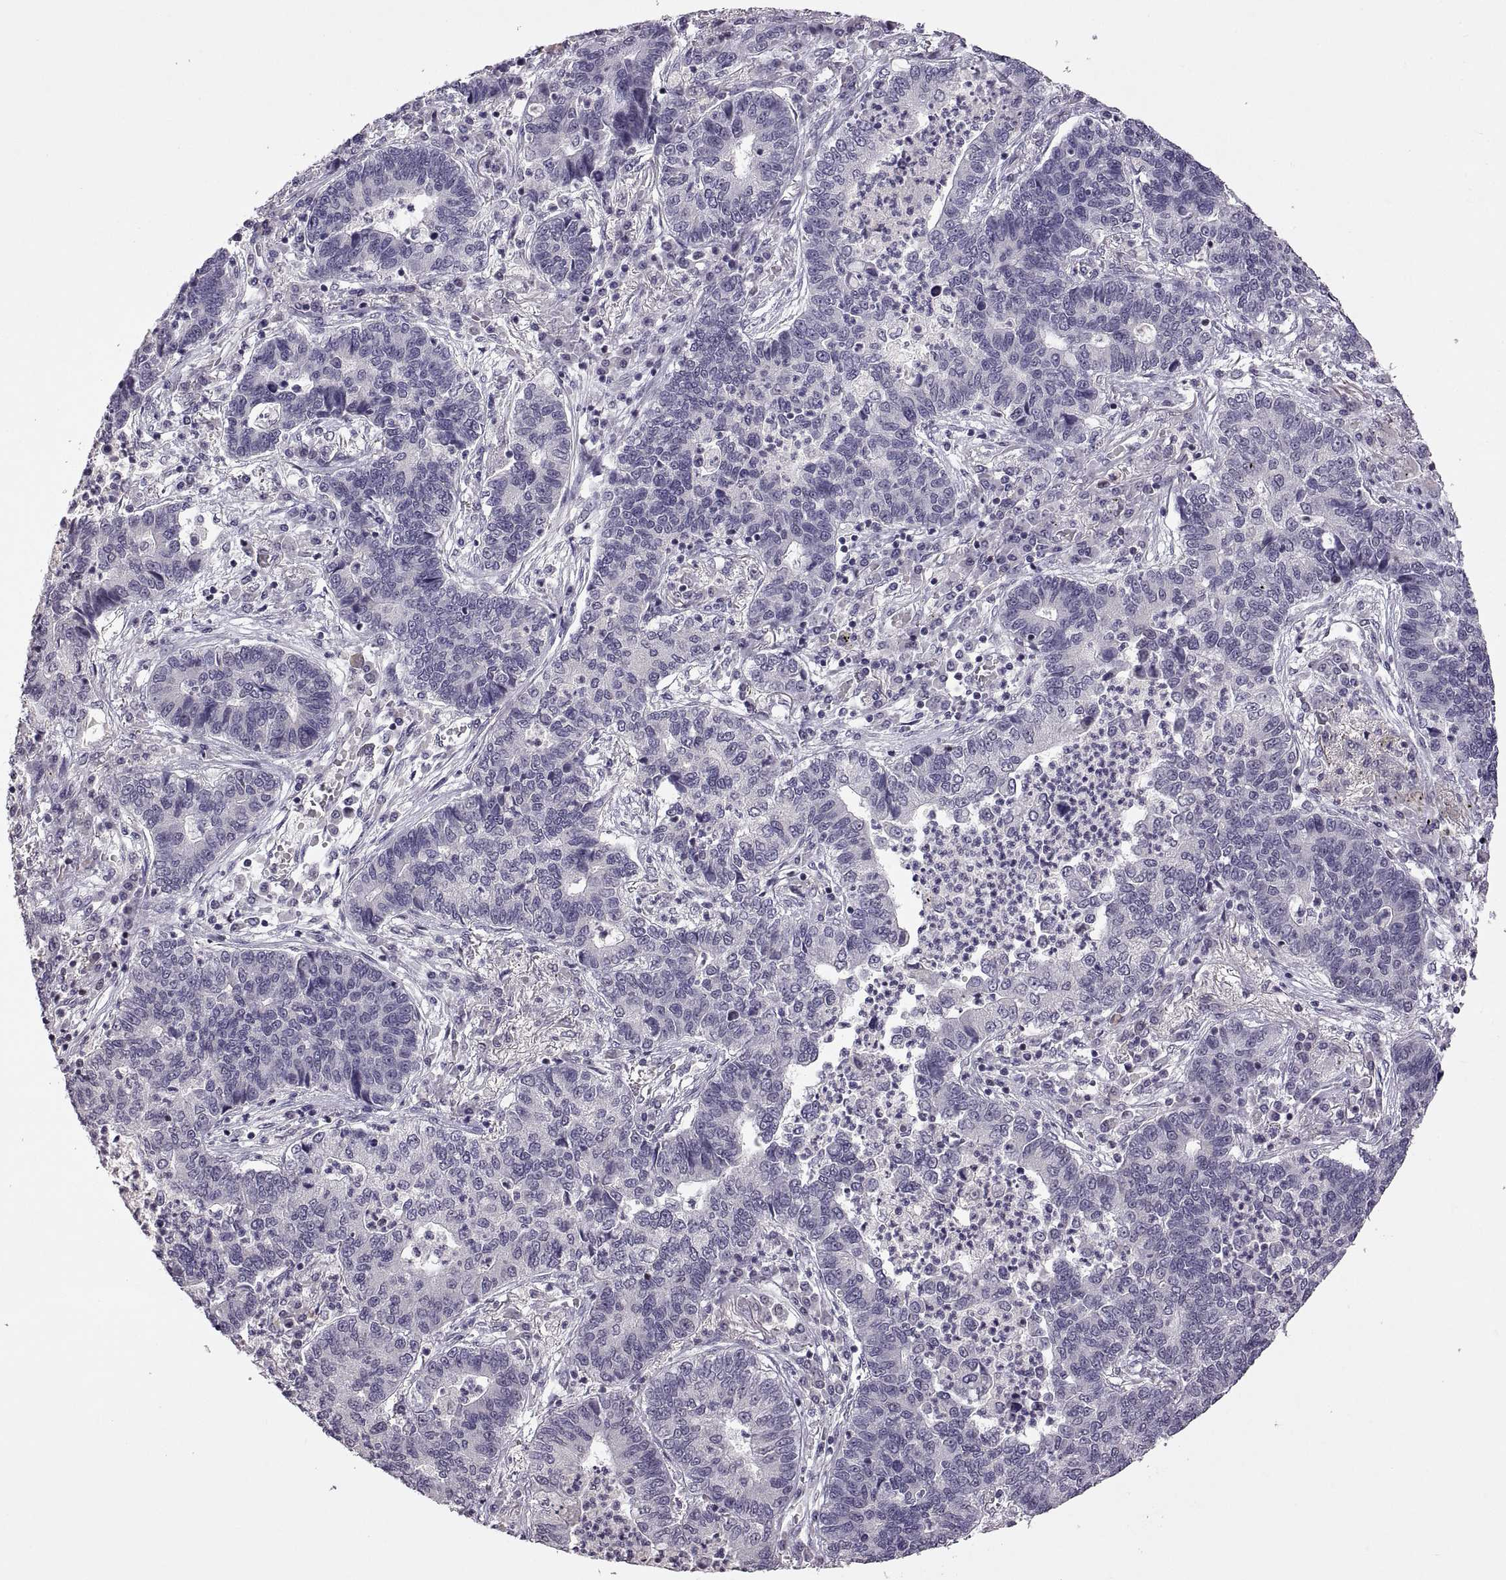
{"staining": {"intensity": "negative", "quantity": "none", "location": "none"}, "tissue": "lung cancer", "cell_type": "Tumor cells", "image_type": "cancer", "snomed": [{"axis": "morphology", "description": "Adenocarcinoma, NOS"}, {"axis": "topography", "description": "Lung"}], "caption": "Lung cancer was stained to show a protein in brown. There is no significant staining in tumor cells.", "gene": "NEK2", "patient": {"sex": "female", "age": 57}}